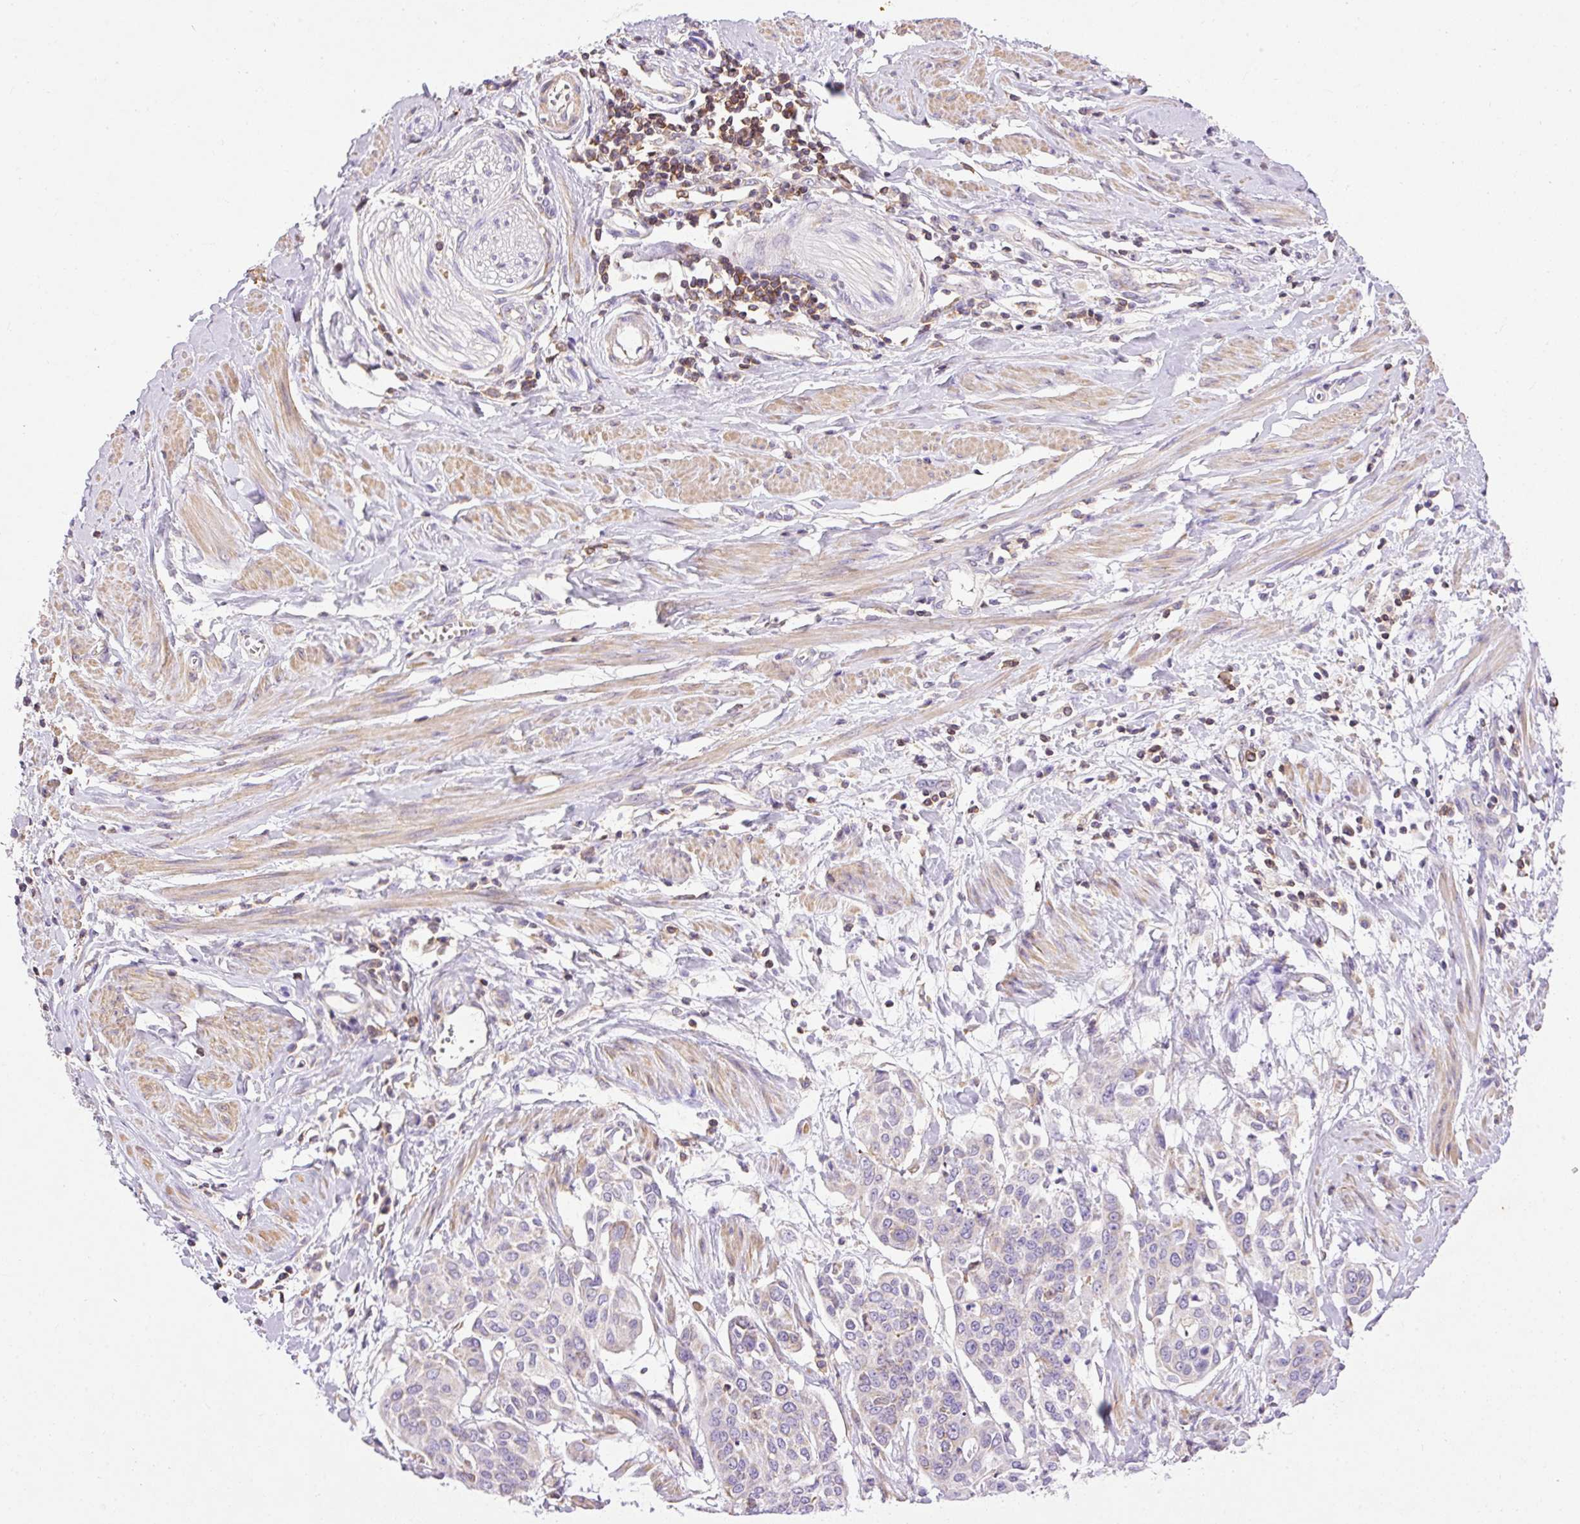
{"staining": {"intensity": "negative", "quantity": "none", "location": "none"}, "tissue": "cervical cancer", "cell_type": "Tumor cells", "image_type": "cancer", "snomed": [{"axis": "morphology", "description": "Squamous cell carcinoma, NOS"}, {"axis": "topography", "description": "Cervix"}], "caption": "This is an immunohistochemistry photomicrograph of cervical cancer. There is no staining in tumor cells.", "gene": "IMMT", "patient": {"sex": "female", "age": 44}}